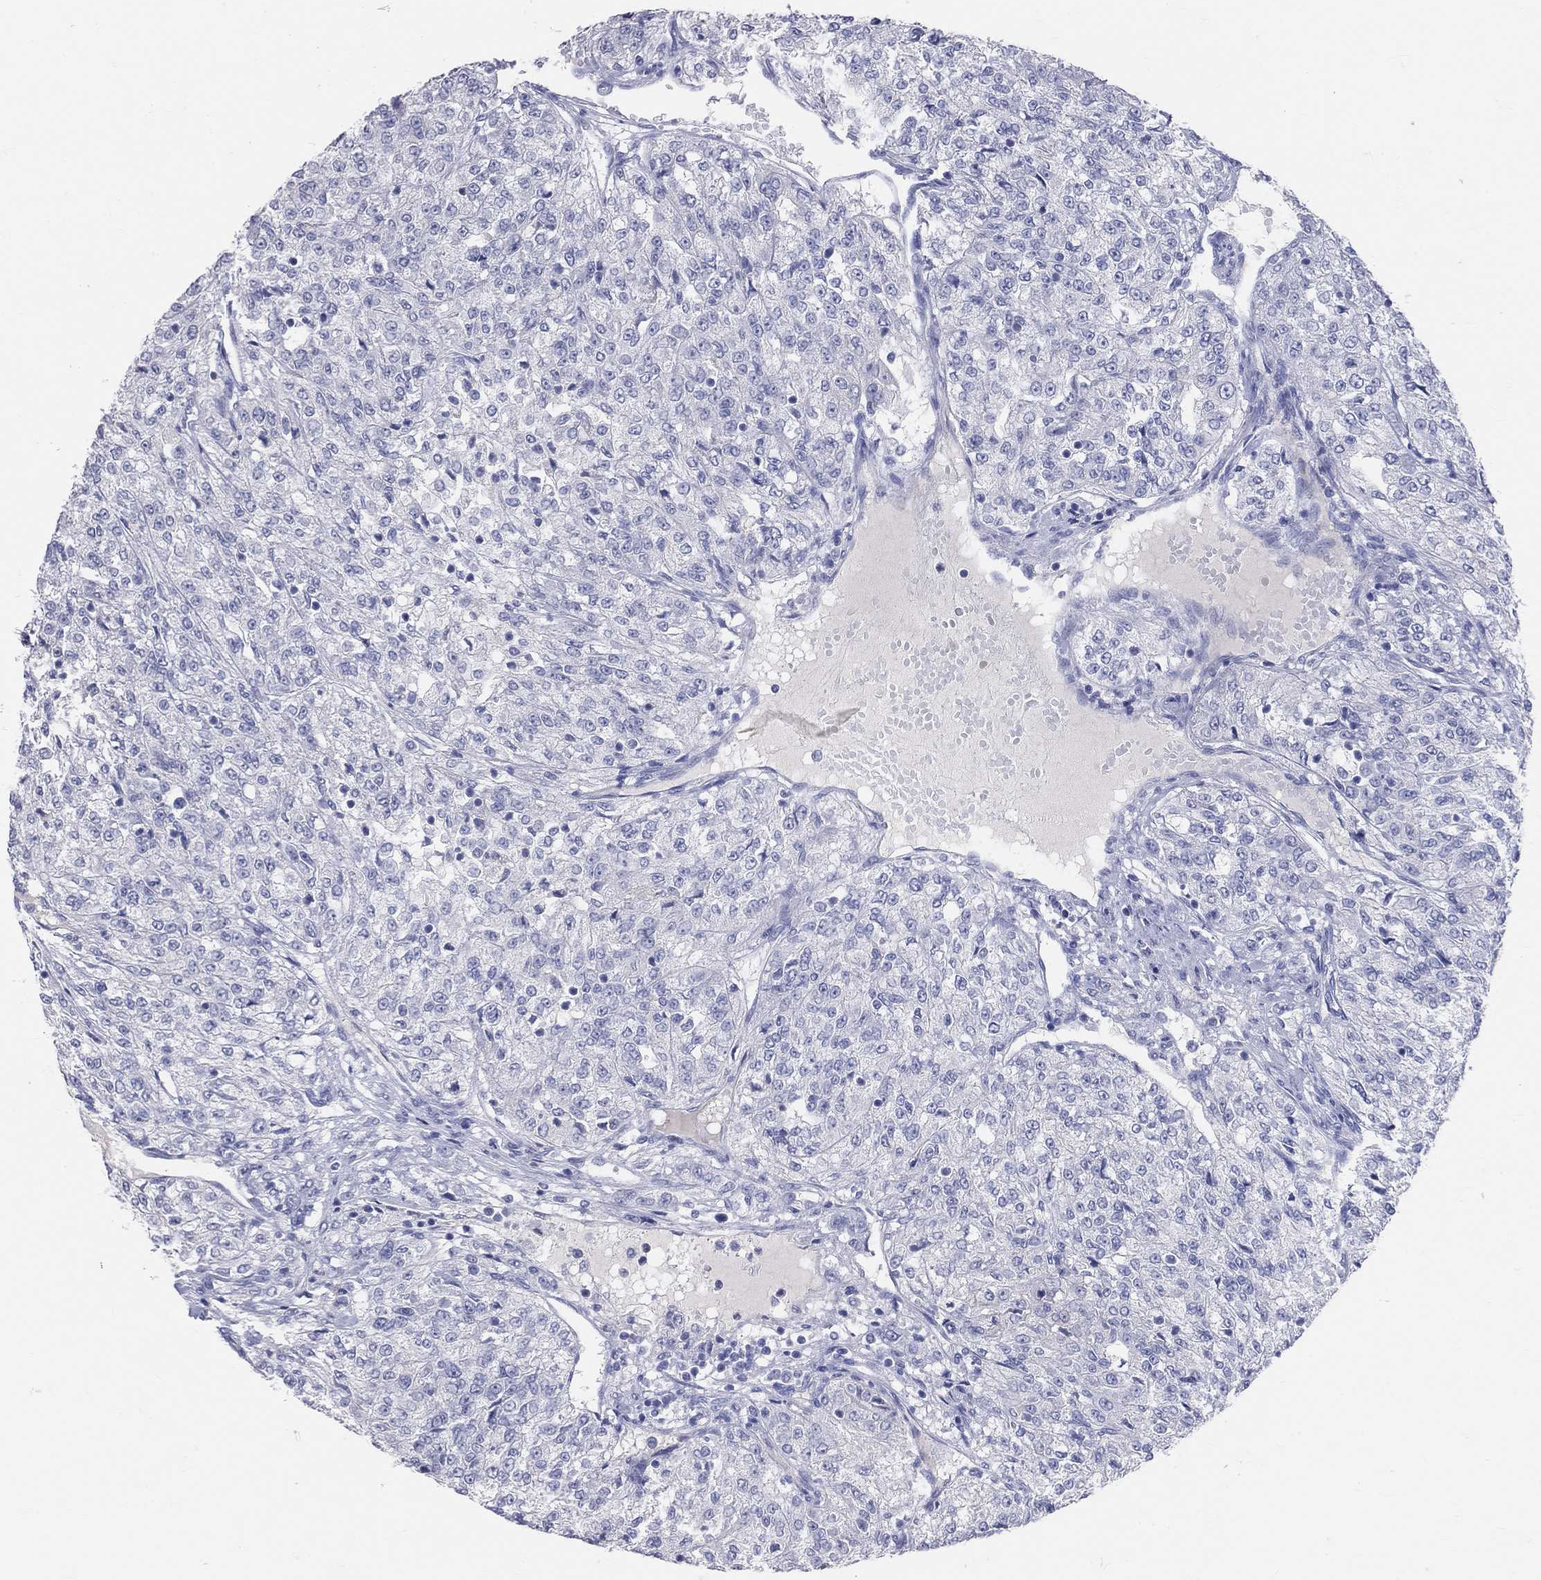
{"staining": {"intensity": "negative", "quantity": "none", "location": "none"}, "tissue": "renal cancer", "cell_type": "Tumor cells", "image_type": "cancer", "snomed": [{"axis": "morphology", "description": "Adenocarcinoma, NOS"}, {"axis": "topography", "description": "Kidney"}], "caption": "Renal cancer (adenocarcinoma) was stained to show a protein in brown. There is no significant positivity in tumor cells. The staining is performed using DAB (3,3'-diaminobenzidine) brown chromogen with nuclei counter-stained in using hematoxylin.", "gene": "LAT", "patient": {"sex": "female", "age": 63}}